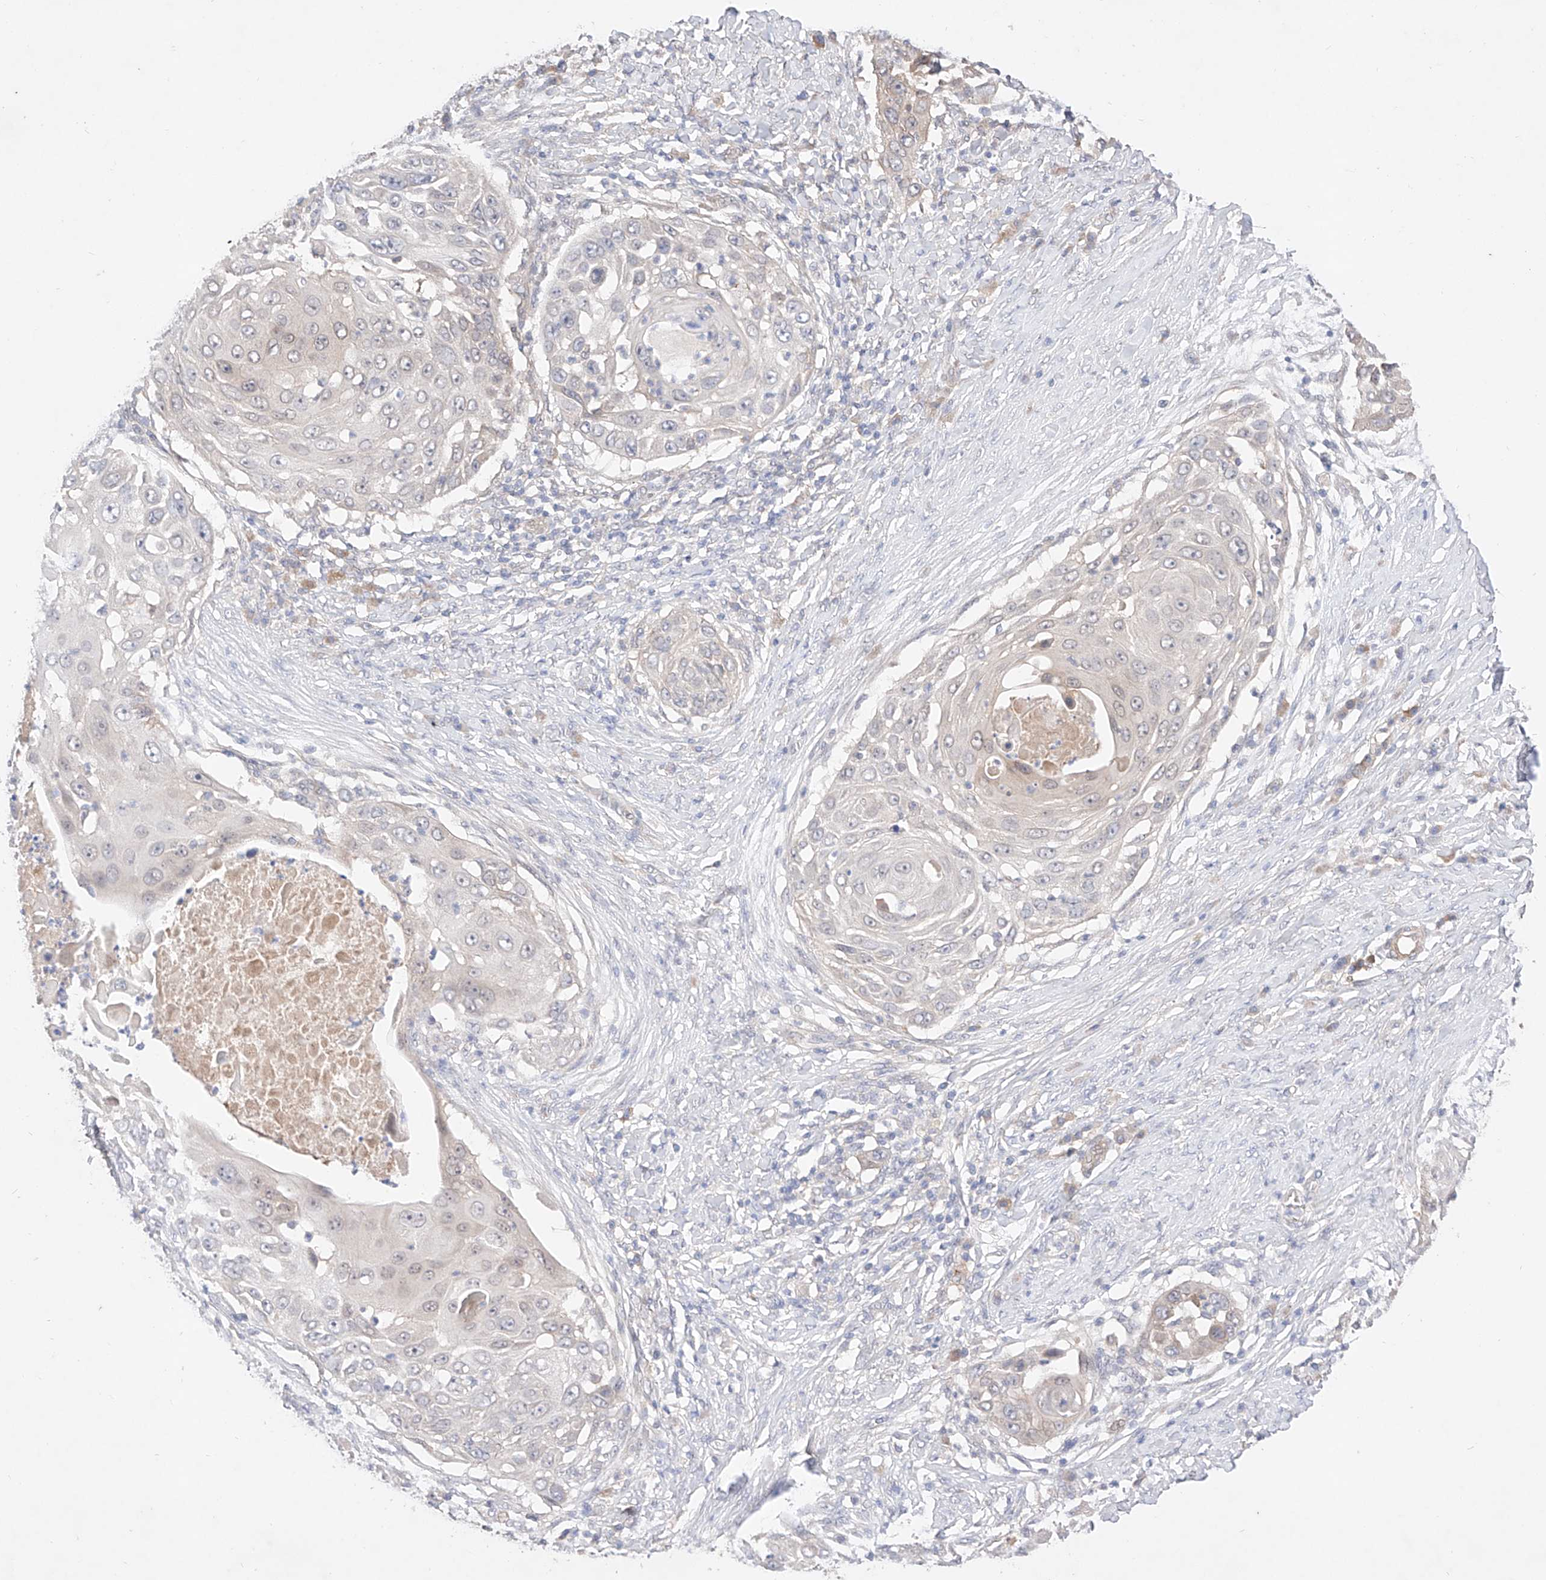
{"staining": {"intensity": "negative", "quantity": "none", "location": "none"}, "tissue": "skin cancer", "cell_type": "Tumor cells", "image_type": "cancer", "snomed": [{"axis": "morphology", "description": "Squamous cell carcinoma, NOS"}, {"axis": "topography", "description": "Skin"}], "caption": "This is an immunohistochemistry histopathology image of human skin cancer (squamous cell carcinoma). There is no positivity in tumor cells.", "gene": "ZNF124", "patient": {"sex": "female", "age": 44}}